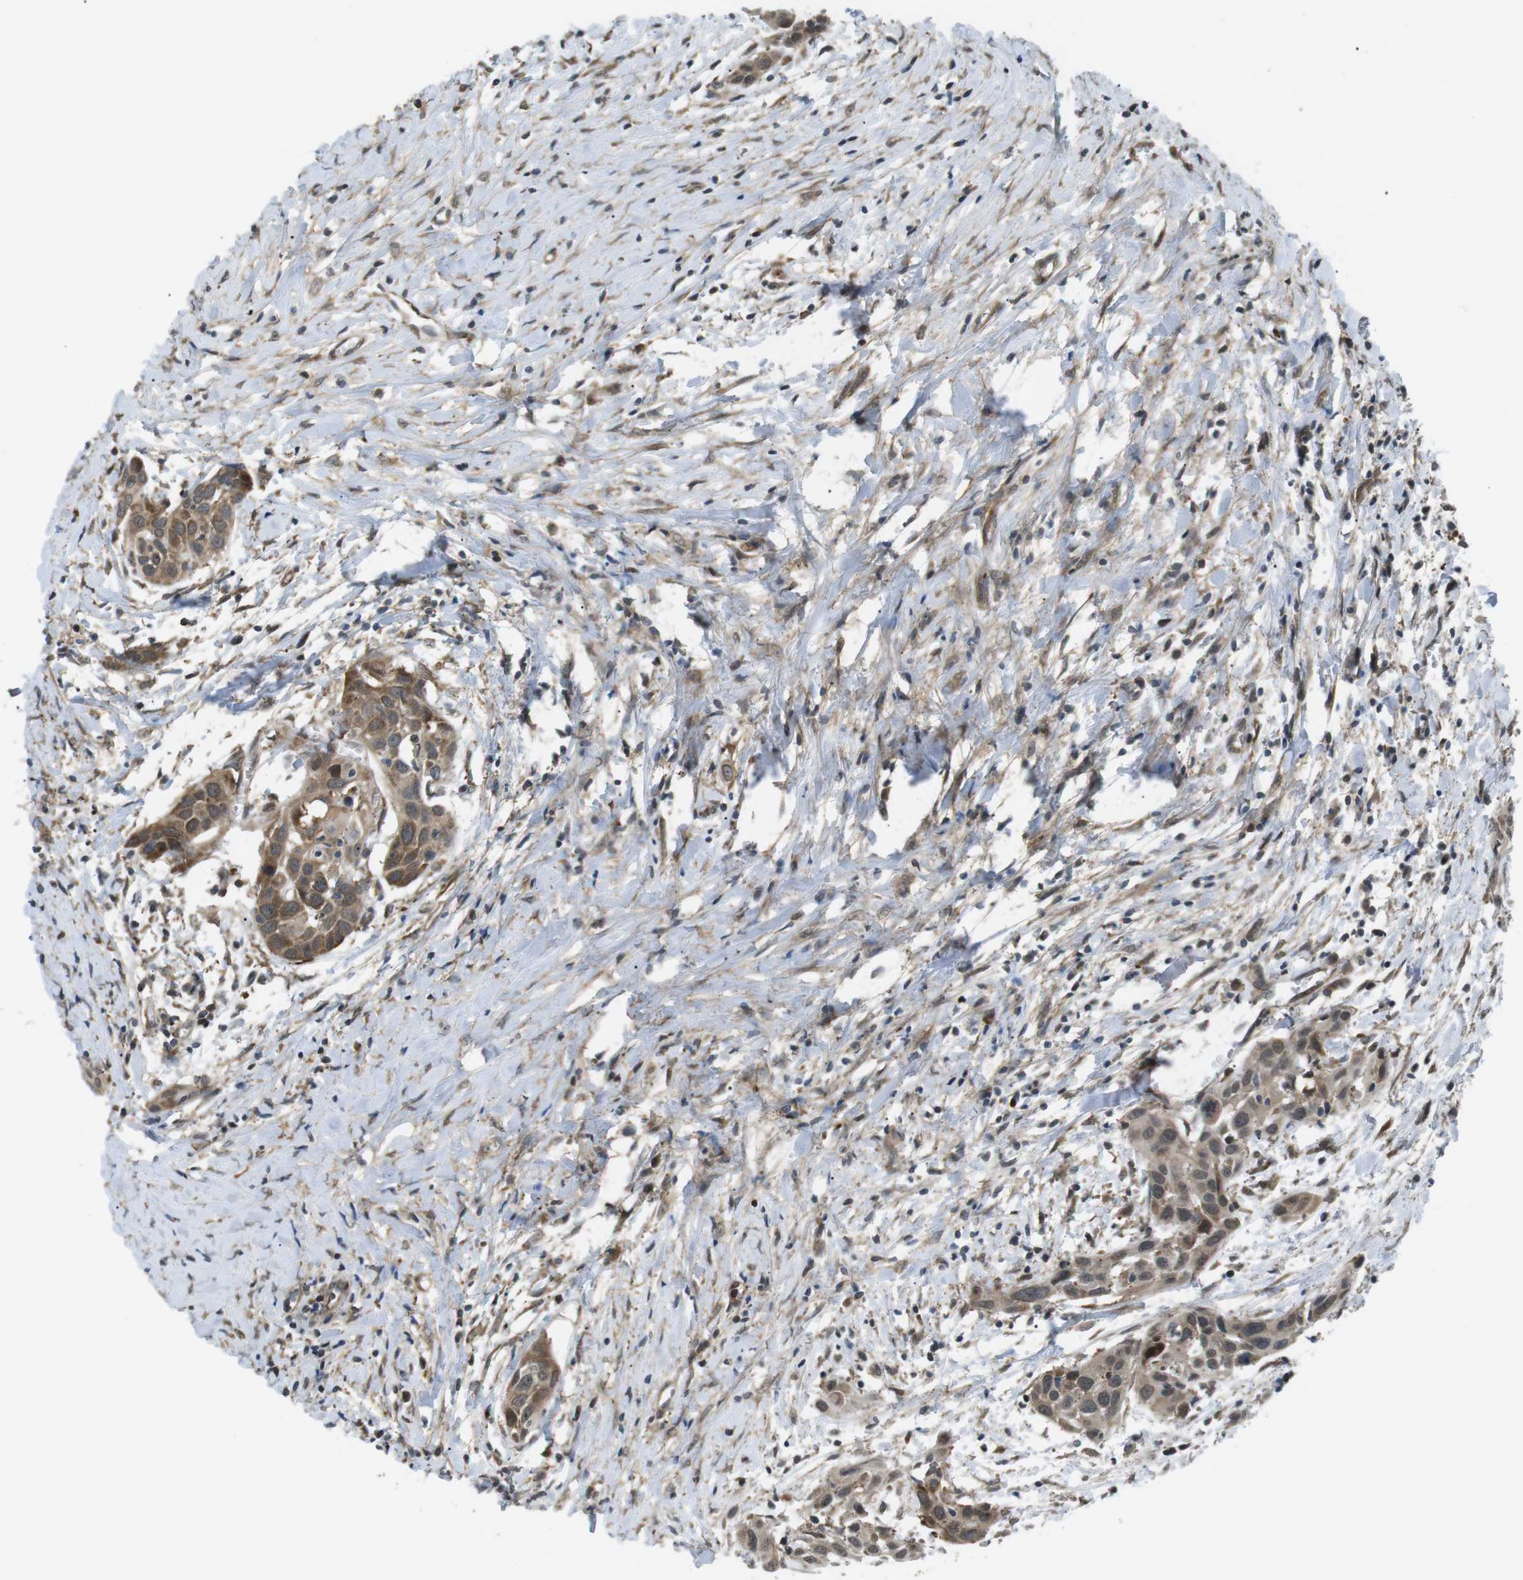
{"staining": {"intensity": "moderate", "quantity": ">75%", "location": "cytoplasmic/membranous"}, "tissue": "head and neck cancer", "cell_type": "Tumor cells", "image_type": "cancer", "snomed": [{"axis": "morphology", "description": "Squamous cell carcinoma, NOS"}, {"axis": "topography", "description": "Oral tissue"}, {"axis": "topography", "description": "Head-Neck"}], "caption": "Protein expression analysis of human head and neck cancer reveals moderate cytoplasmic/membranous expression in about >75% of tumor cells. Nuclei are stained in blue.", "gene": "KANK2", "patient": {"sex": "female", "age": 50}}